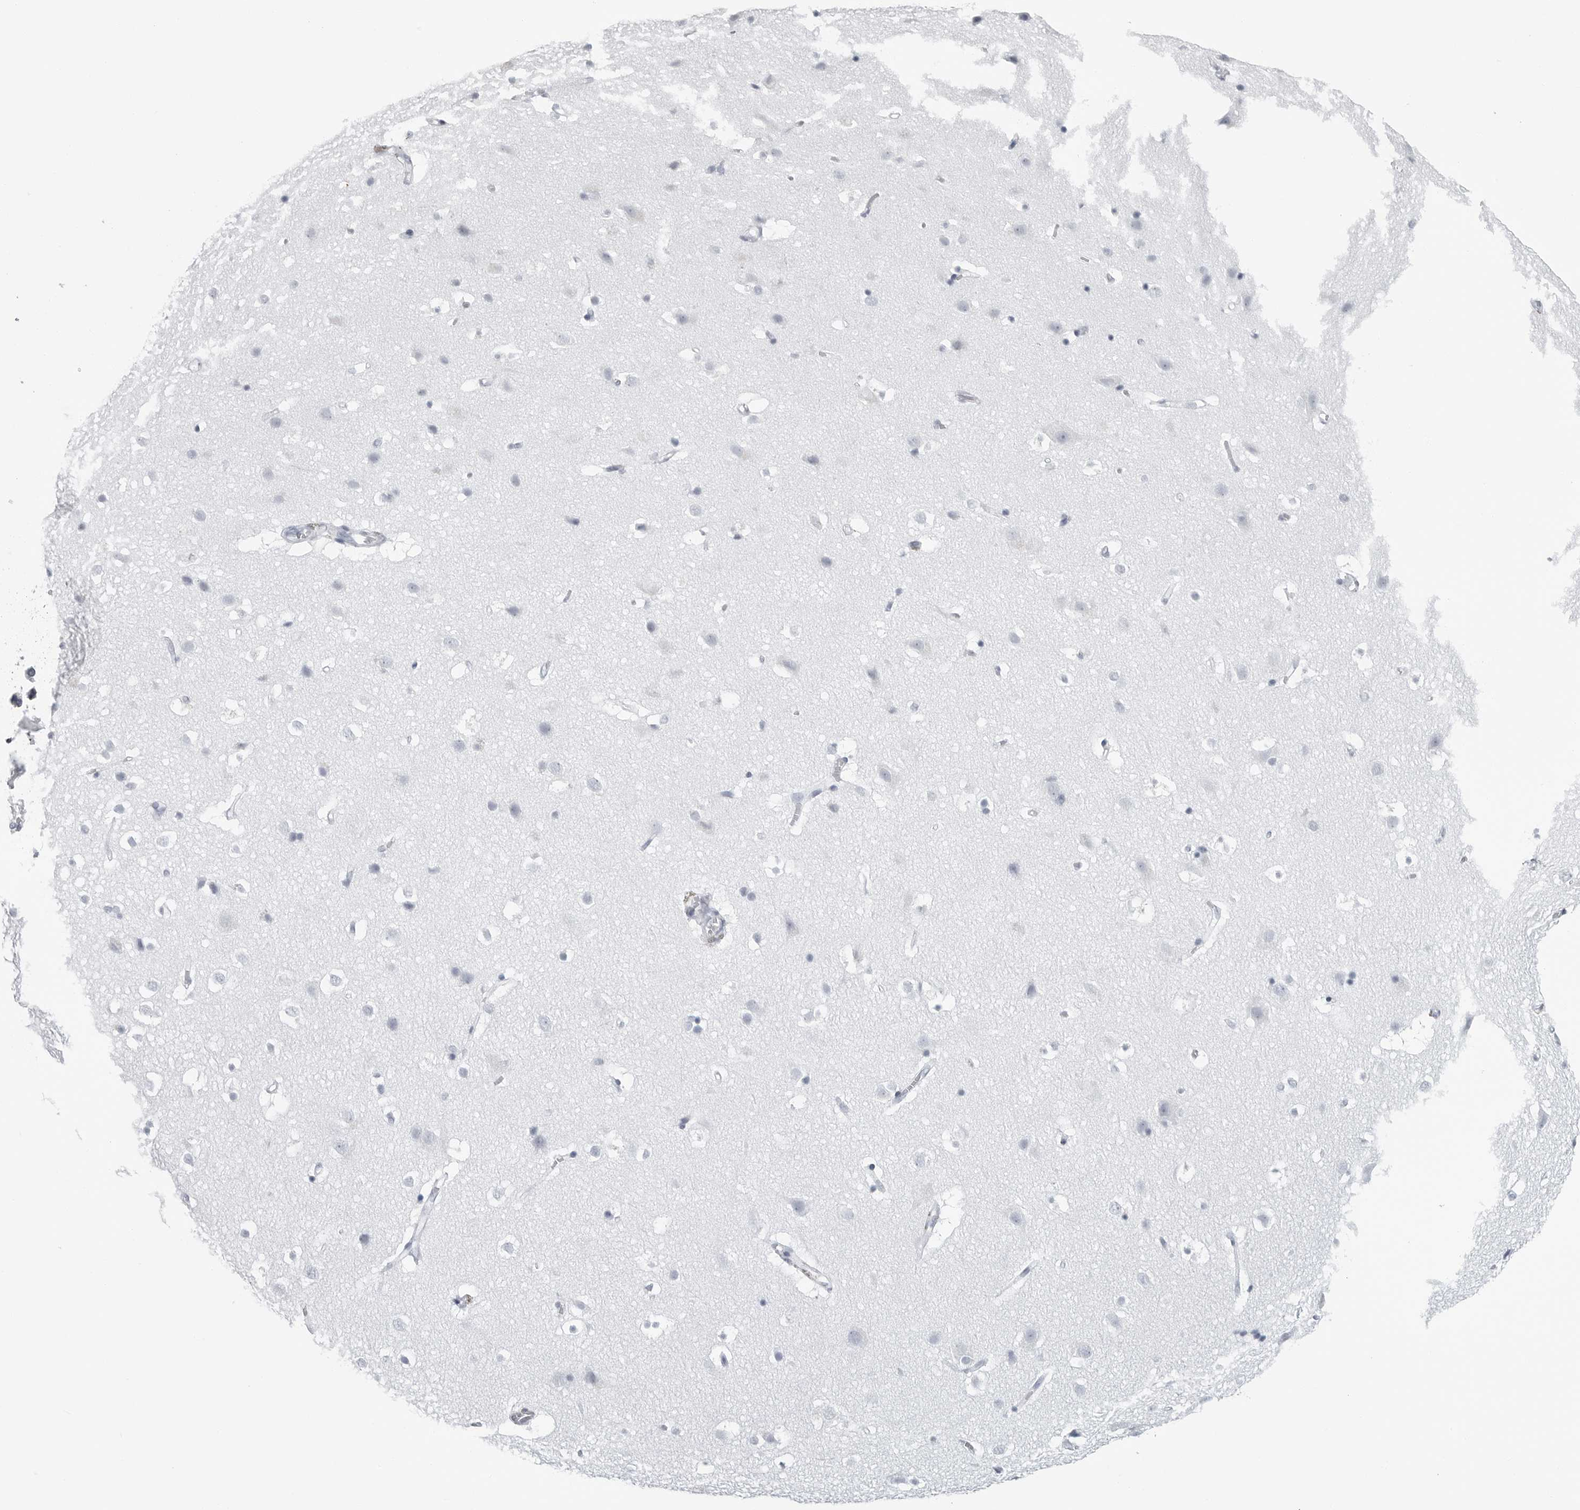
{"staining": {"intensity": "negative", "quantity": "none", "location": "none"}, "tissue": "cerebral cortex", "cell_type": "Endothelial cells", "image_type": "normal", "snomed": [{"axis": "morphology", "description": "Normal tissue, NOS"}, {"axis": "topography", "description": "Cerebral cortex"}], "caption": "Immunohistochemistry photomicrograph of normal cerebral cortex: human cerebral cortex stained with DAB (3,3'-diaminobenzidine) exhibits no significant protein positivity in endothelial cells.", "gene": "CSH1", "patient": {"sex": "male", "age": 54}}